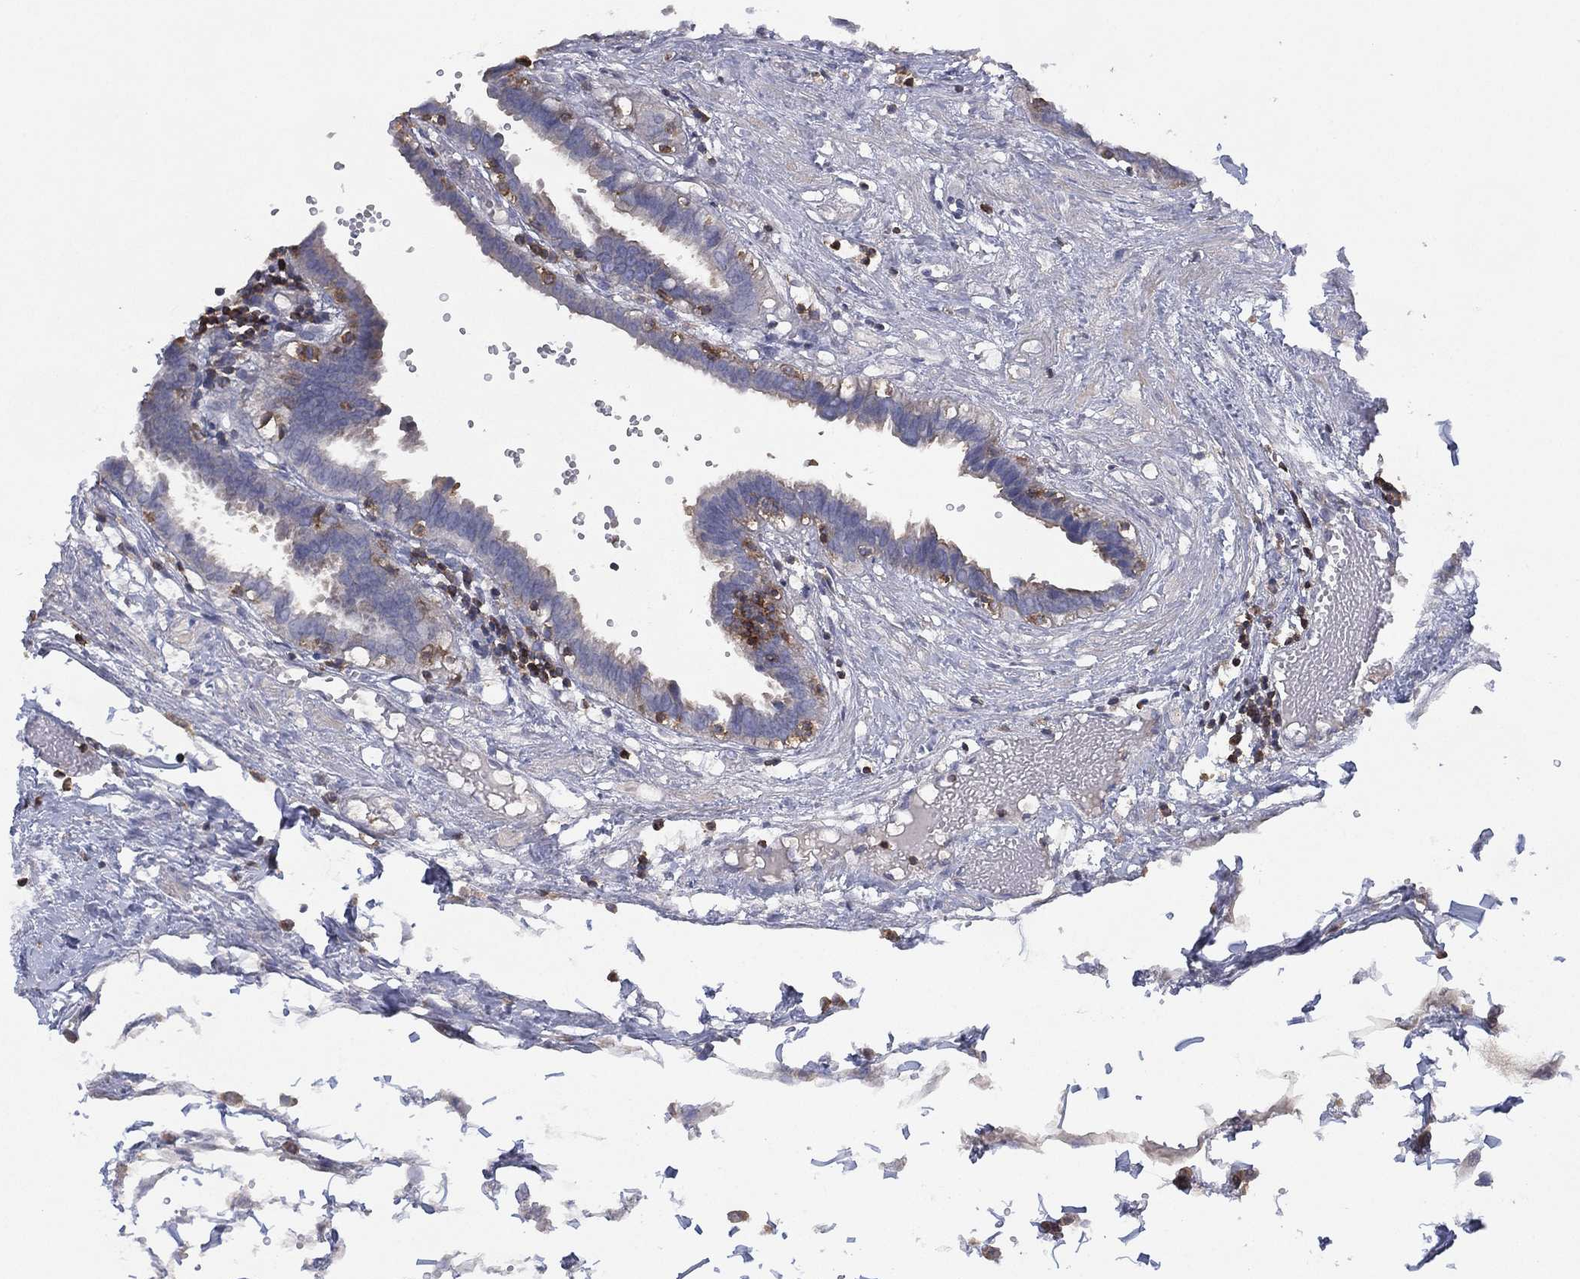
{"staining": {"intensity": "moderate", "quantity": "<25%", "location": "cytoplasmic/membranous"}, "tissue": "fallopian tube", "cell_type": "Glandular cells", "image_type": "normal", "snomed": [{"axis": "morphology", "description": "Normal tissue, NOS"}, {"axis": "topography", "description": "Fallopian tube"}], "caption": "The micrograph exhibits a brown stain indicating the presence of a protein in the cytoplasmic/membranous of glandular cells in fallopian tube.", "gene": "DOCK8", "patient": {"sex": "female", "age": 37}}